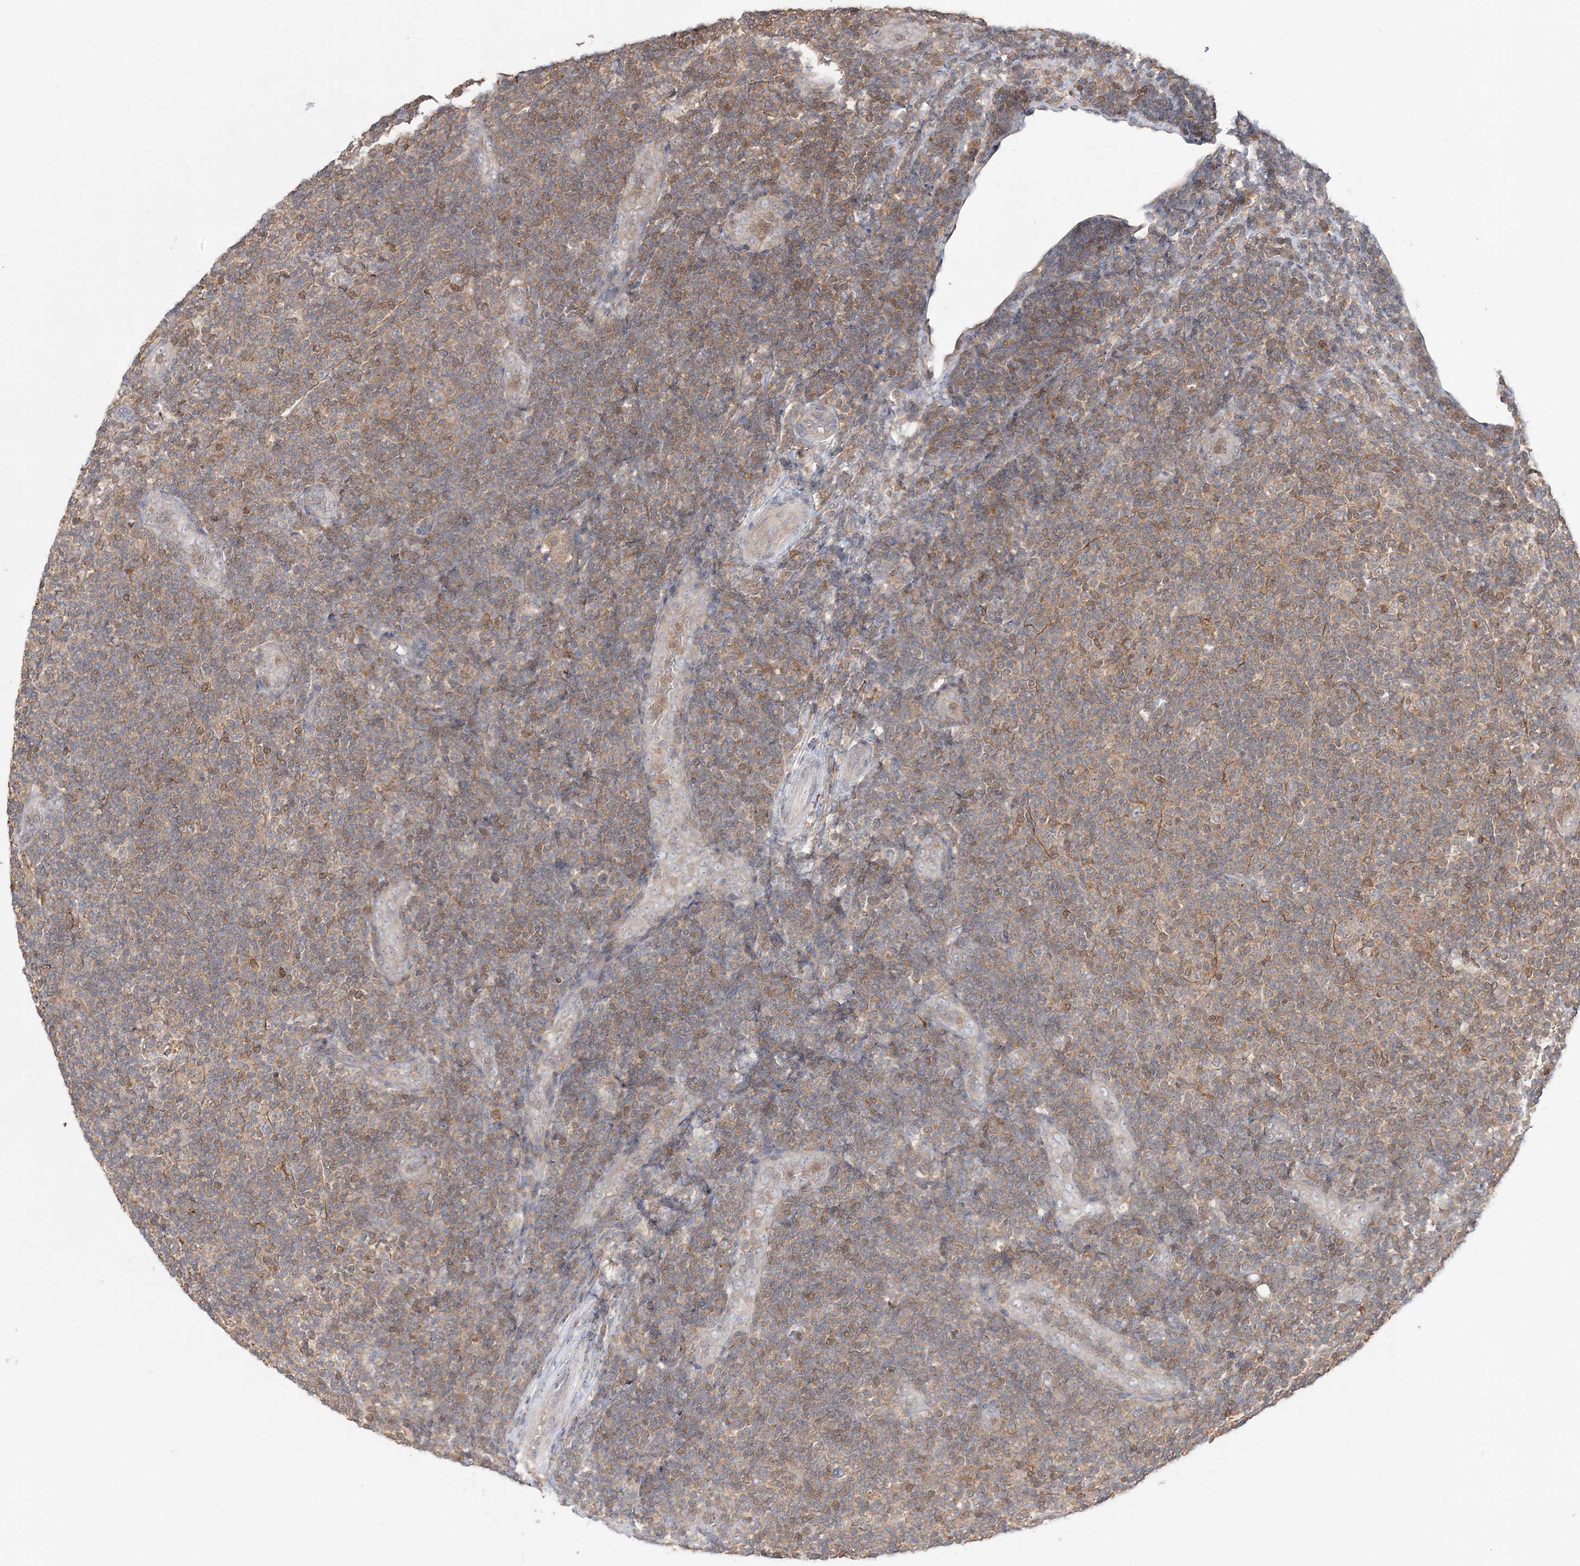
{"staining": {"intensity": "weak", "quantity": "25%-75%", "location": "cytoplasmic/membranous"}, "tissue": "lymphoma", "cell_type": "Tumor cells", "image_type": "cancer", "snomed": [{"axis": "morphology", "description": "Malignant lymphoma, non-Hodgkin's type, Low grade"}, {"axis": "topography", "description": "Lymph node"}], "caption": "DAB (3,3'-diaminobenzidine) immunohistochemical staining of human lymphoma exhibits weak cytoplasmic/membranous protein positivity in about 25%-75% of tumor cells.", "gene": "CAB39", "patient": {"sex": "male", "age": 83}}